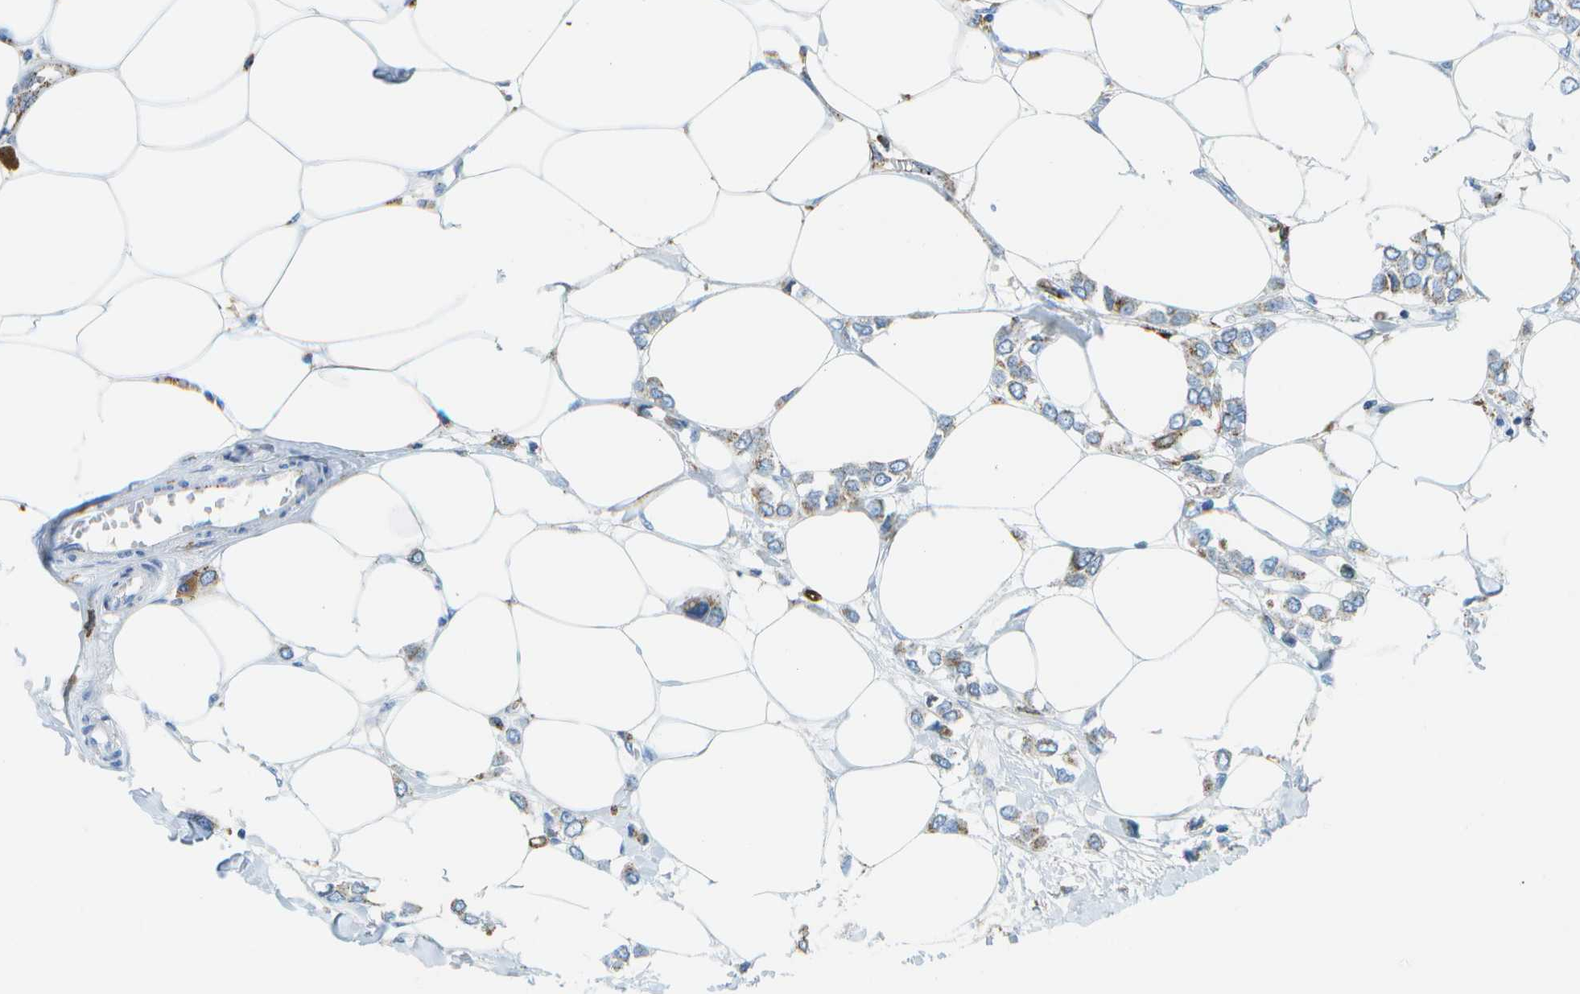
{"staining": {"intensity": "weak", "quantity": "<25%", "location": "cytoplasmic/membranous"}, "tissue": "breast cancer", "cell_type": "Tumor cells", "image_type": "cancer", "snomed": [{"axis": "morphology", "description": "Lobular carcinoma"}, {"axis": "topography", "description": "Breast"}], "caption": "IHC histopathology image of neoplastic tissue: human breast cancer (lobular carcinoma) stained with DAB exhibits no significant protein positivity in tumor cells. Brightfield microscopy of IHC stained with DAB (3,3'-diaminobenzidine) (brown) and hematoxylin (blue), captured at high magnification.", "gene": "PRCP", "patient": {"sex": "female", "age": 51}}